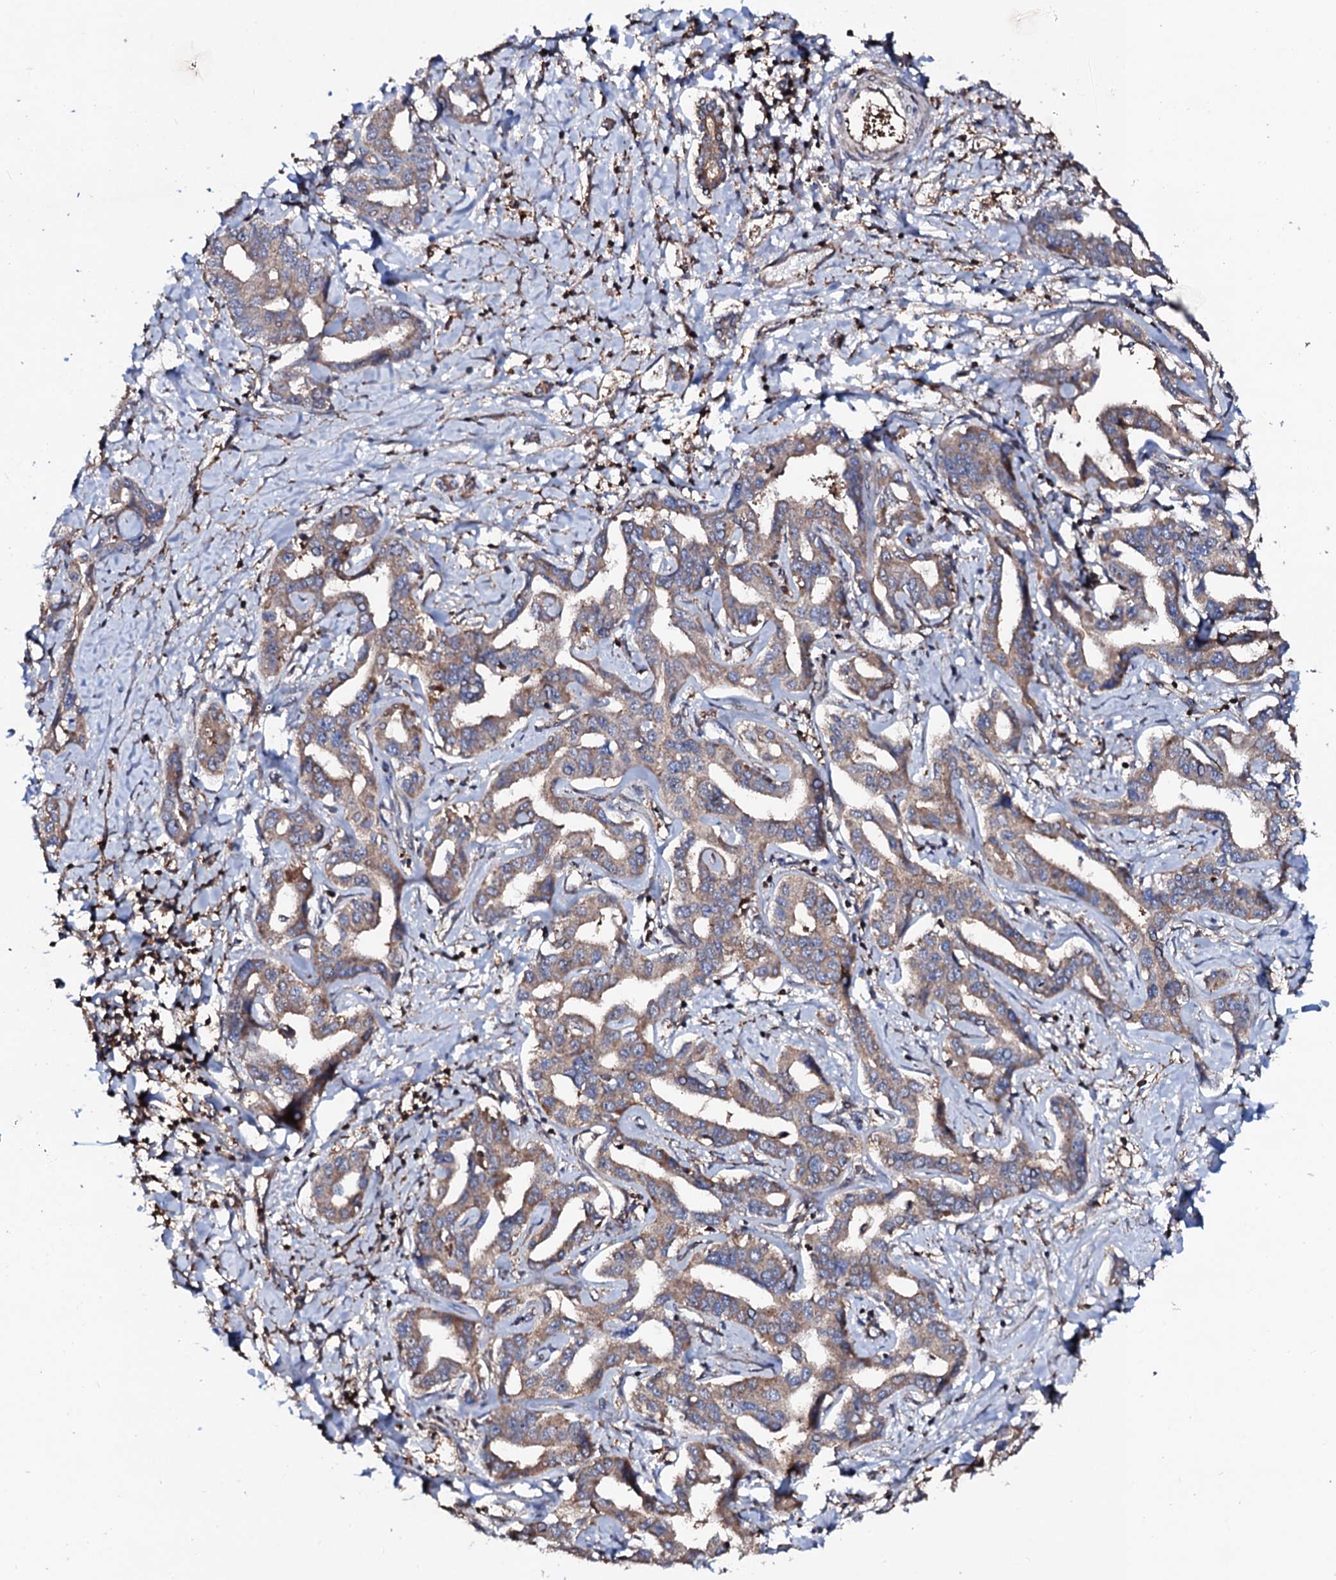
{"staining": {"intensity": "moderate", "quantity": ">75%", "location": "cytoplasmic/membranous"}, "tissue": "liver cancer", "cell_type": "Tumor cells", "image_type": "cancer", "snomed": [{"axis": "morphology", "description": "Cholangiocarcinoma"}, {"axis": "topography", "description": "Liver"}], "caption": "Liver cancer (cholangiocarcinoma) tissue displays moderate cytoplasmic/membranous staining in about >75% of tumor cells, visualized by immunohistochemistry. The protein is shown in brown color, while the nuclei are stained blue.", "gene": "COG6", "patient": {"sex": "male", "age": 59}}